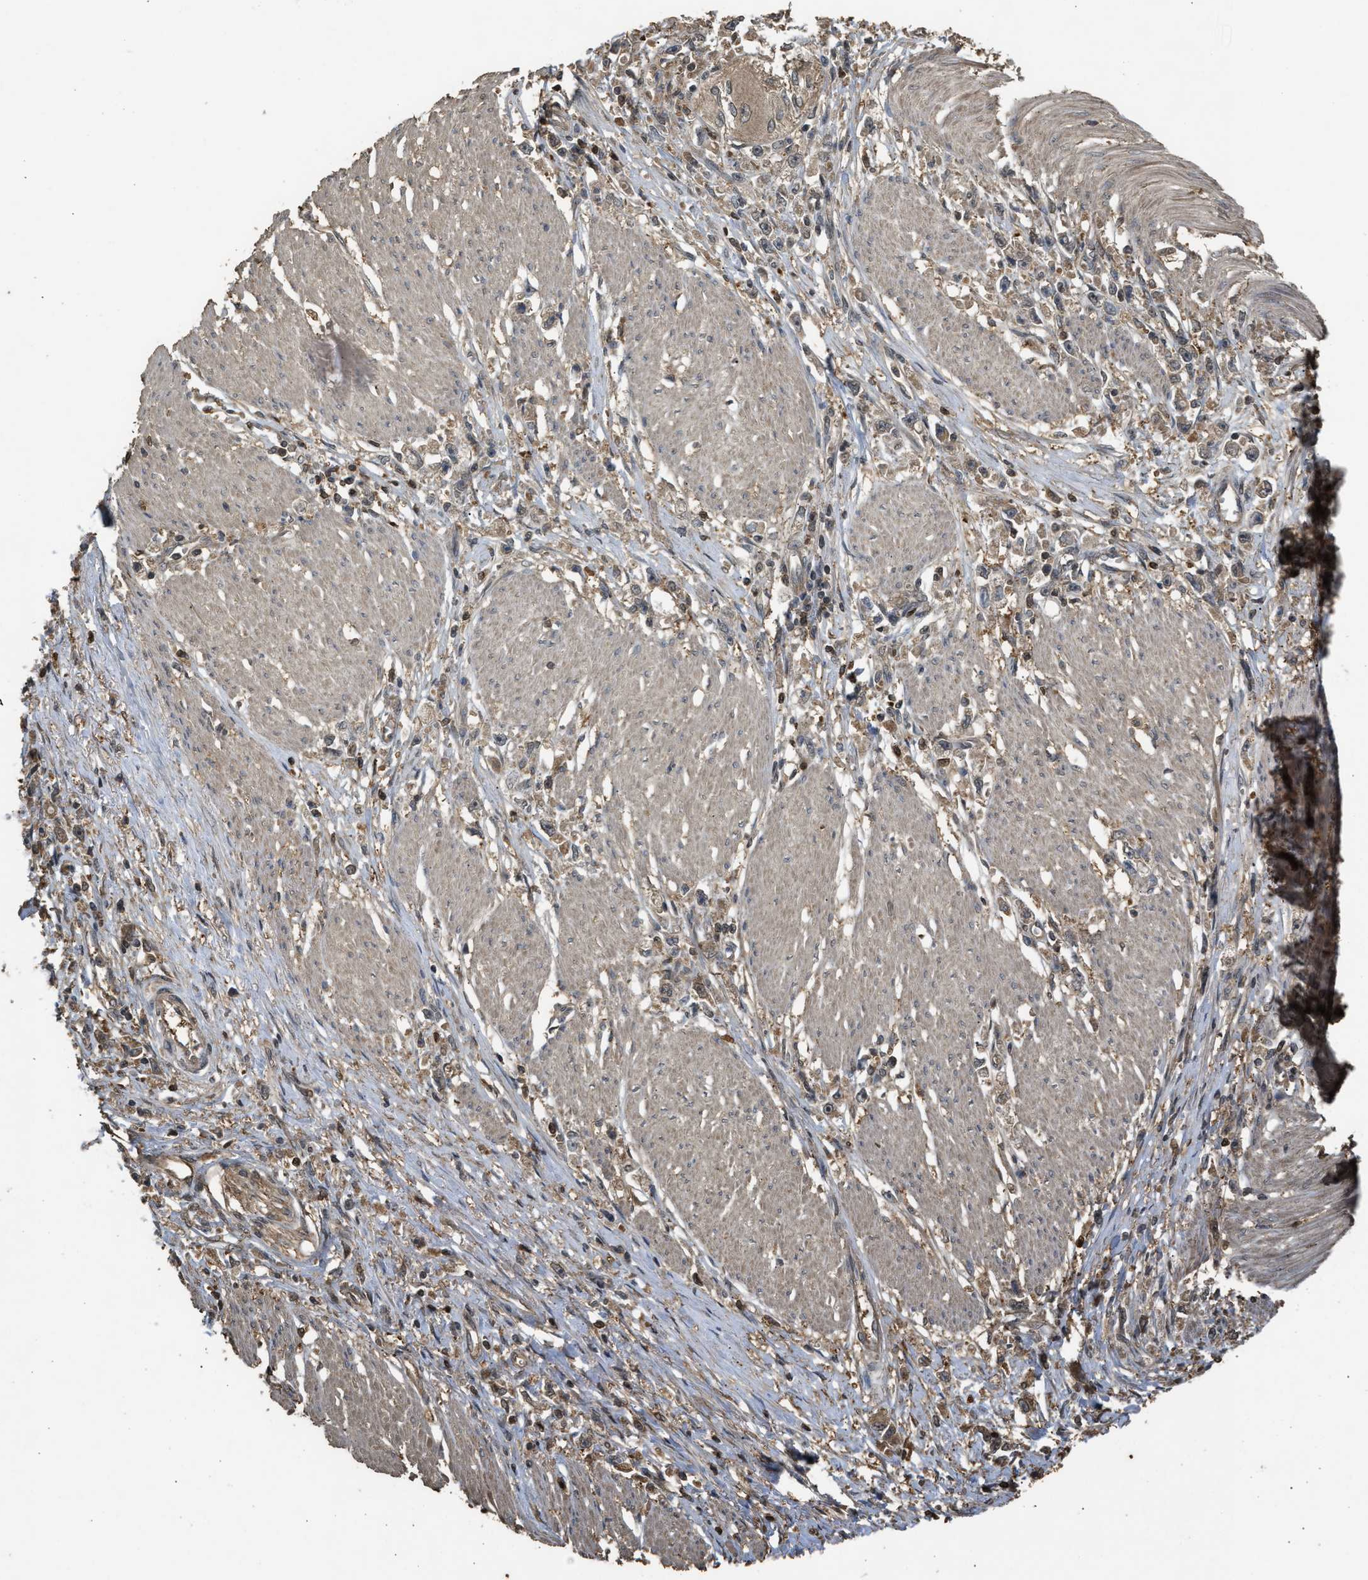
{"staining": {"intensity": "weak", "quantity": "25%-75%", "location": "cytoplasmic/membranous"}, "tissue": "stomach cancer", "cell_type": "Tumor cells", "image_type": "cancer", "snomed": [{"axis": "morphology", "description": "Adenocarcinoma, NOS"}, {"axis": "topography", "description": "Stomach"}], "caption": "This micrograph reveals immunohistochemistry staining of adenocarcinoma (stomach), with low weak cytoplasmic/membranous positivity in about 25%-75% of tumor cells.", "gene": "ARHGDIA", "patient": {"sex": "female", "age": 59}}